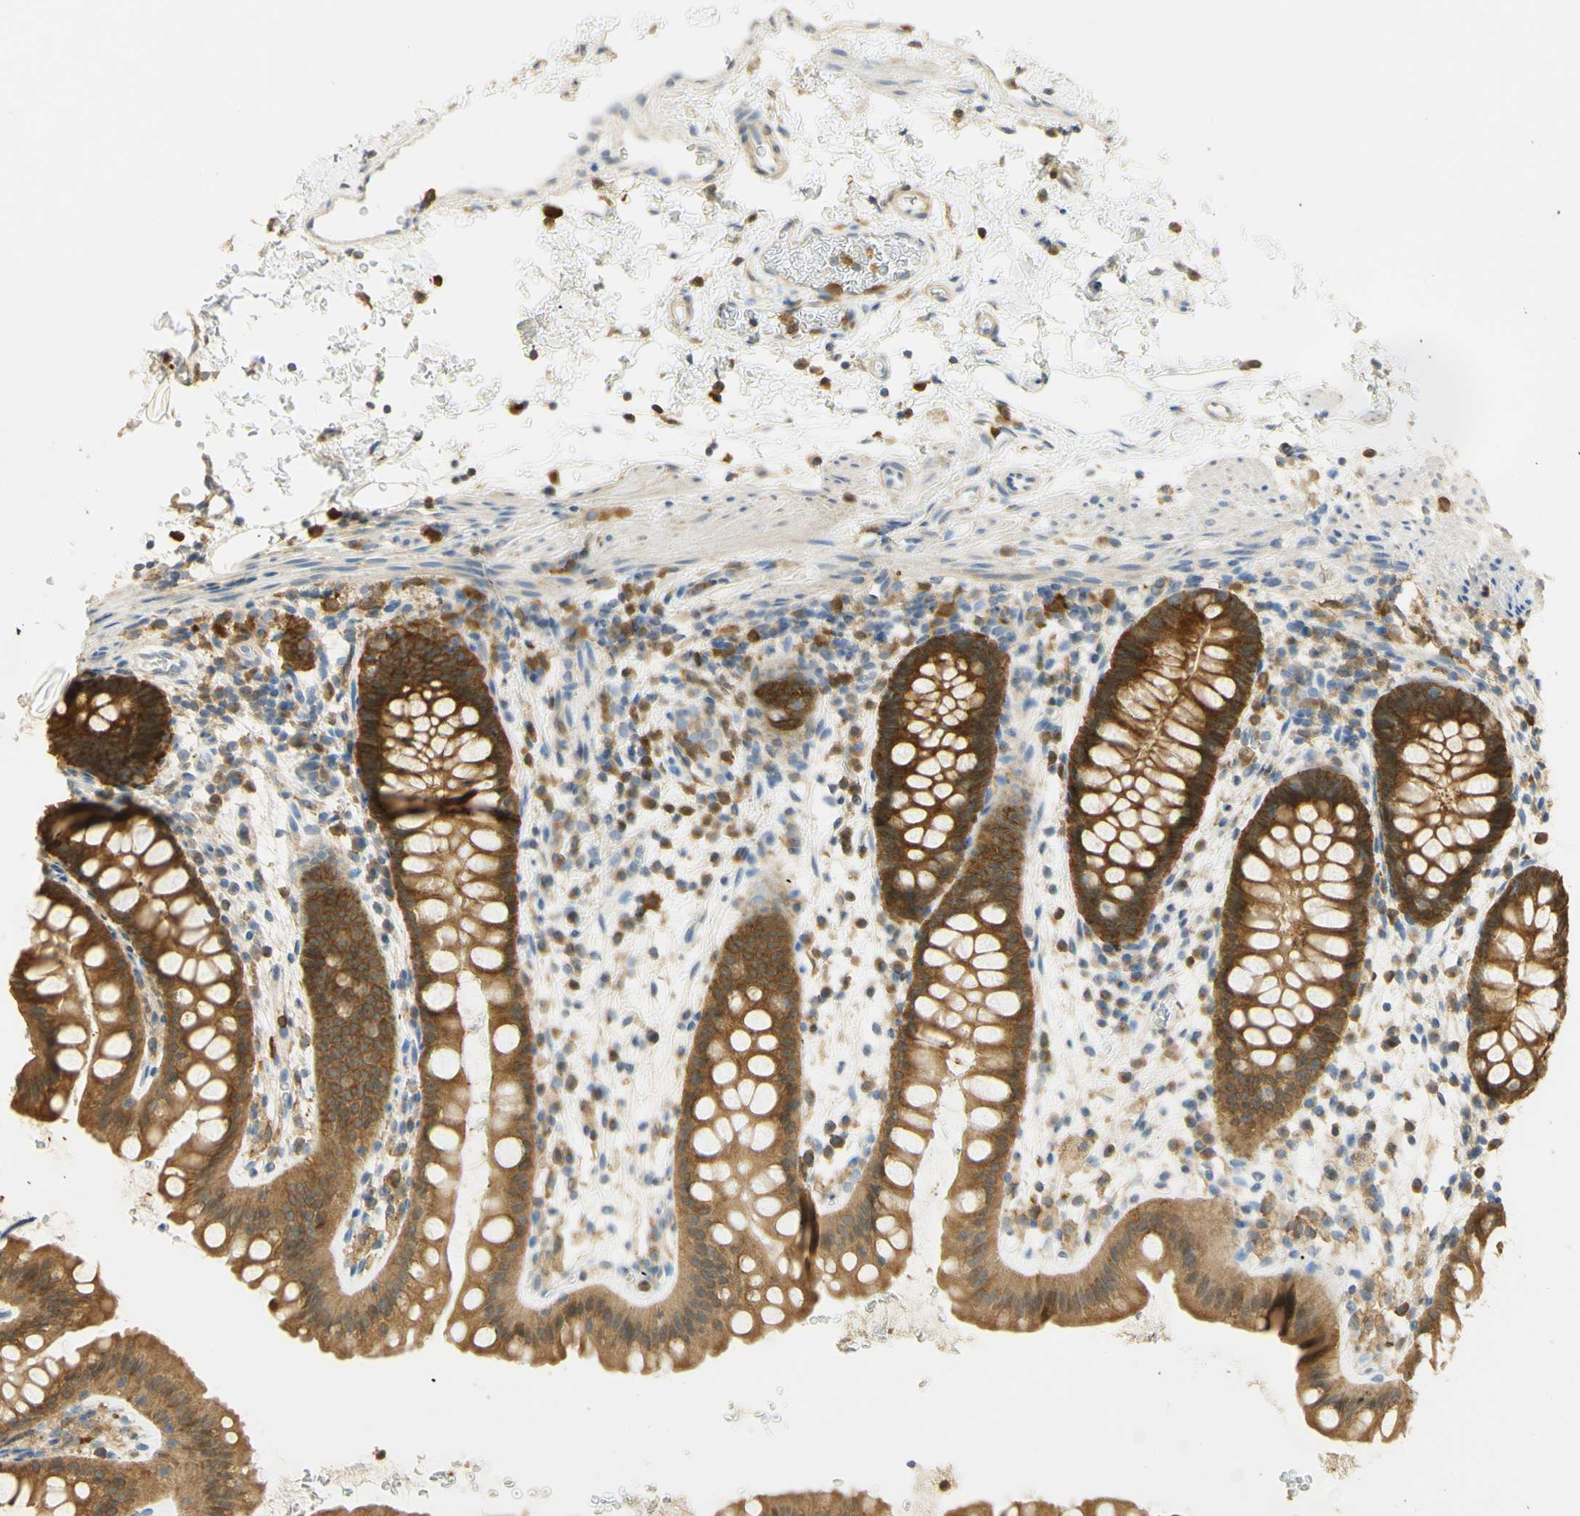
{"staining": {"intensity": "moderate", "quantity": ">75%", "location": "cytoplasmic/membranous"}, "tissue": "rectum", "cell_type": "Glandular cells", "image_type": "normal", "snomed": [{"axis": "morphology", "description": "Normal tissue, NOS"}, {"axis": "topography", "description": "Rectum"}], "caption": "DAB (3,3'-diaminobenzidine) immunohistochemical staining of unremarkable rectum displays moderate cytoplasmic/membranous protein expression in about >75% of glandular cells.", "gene": "PAK1", "patient": {"sex": "female", "age": 24}}